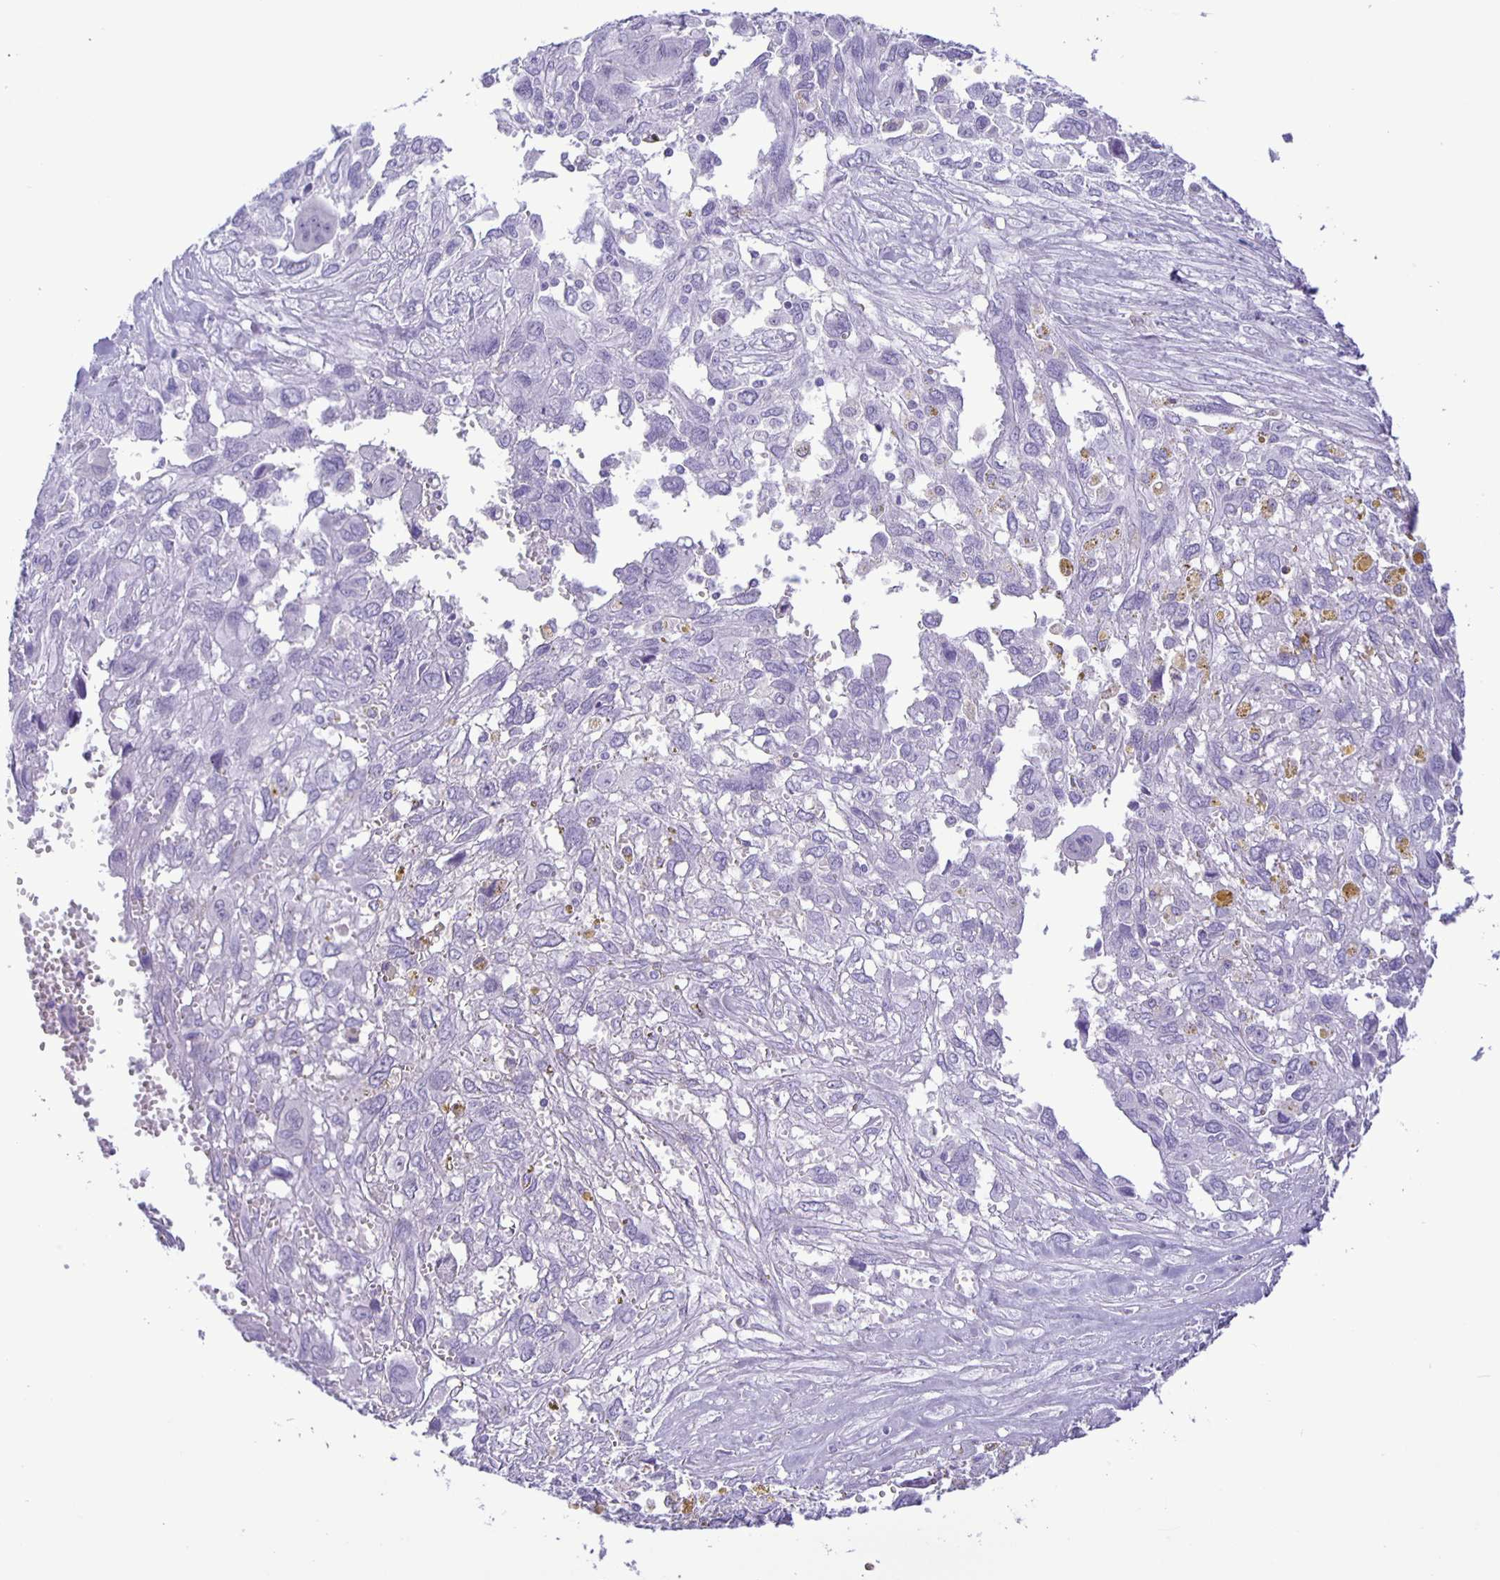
{"staining": {"intensity": "negative", "quantity": "none", "location": "none"}, "tissue": "pancreatic cancer", "cell_type": "Tumor cells", "image_type": "cancer", "snomed": [{"axis": "morphology", "description": "Adenocarcinoma, NOS"}, {"axis": "topography", "description": "Pancreas"}], "caption": "Immunohistochemical staining of pancreatic cancer displays no significant expression in tumor cells.", "gene": "EZHIP", "patient": {"sex": "female", "age": 47}}